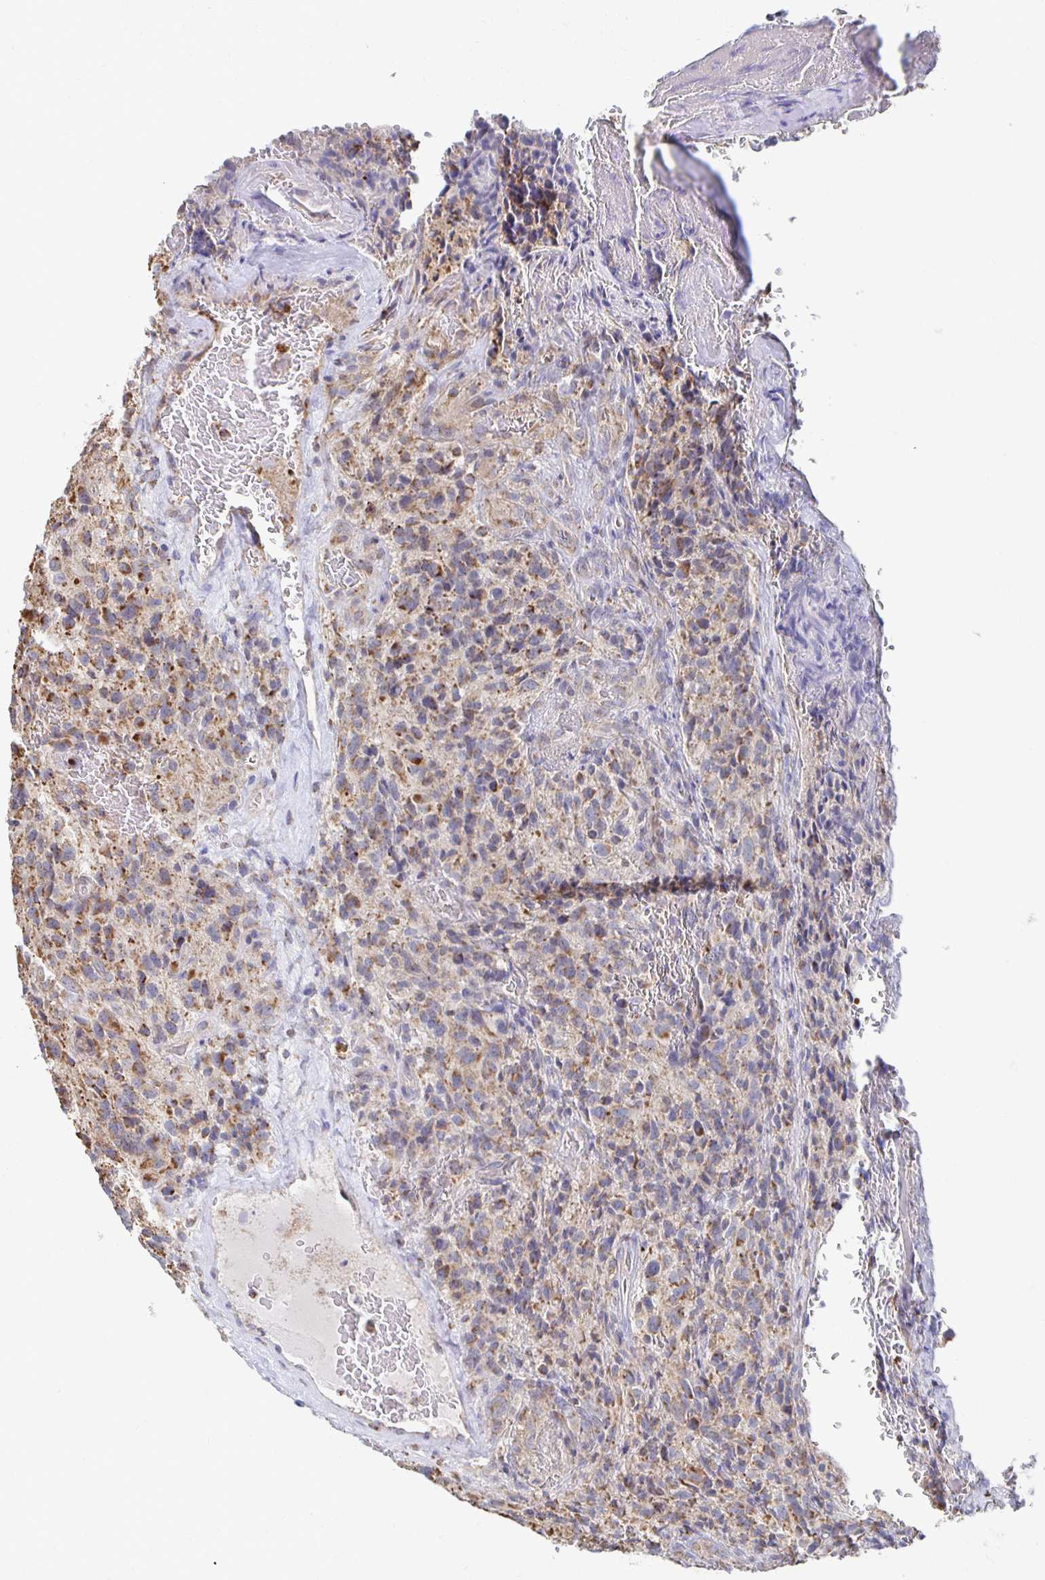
{"staining": {"intensity": "moderate", "quantity": "<25%", "location": "cytoplasmic/membranous"}, "tissue": "glioma", "cell_type": "Tumor cells", "image_type": "cancer", "snomed": [{"axis": "morphology", "description": "Glioma, malignant, High grade"}, {"axis": "topography", "description": "Brain"}], "caption": "Moderate cytoplasmic/membranous expression is seen in about <25% of tumor cells in glioma.", "gene": "NKX2-8", "patient": {"sex": "male", "age": 76}}